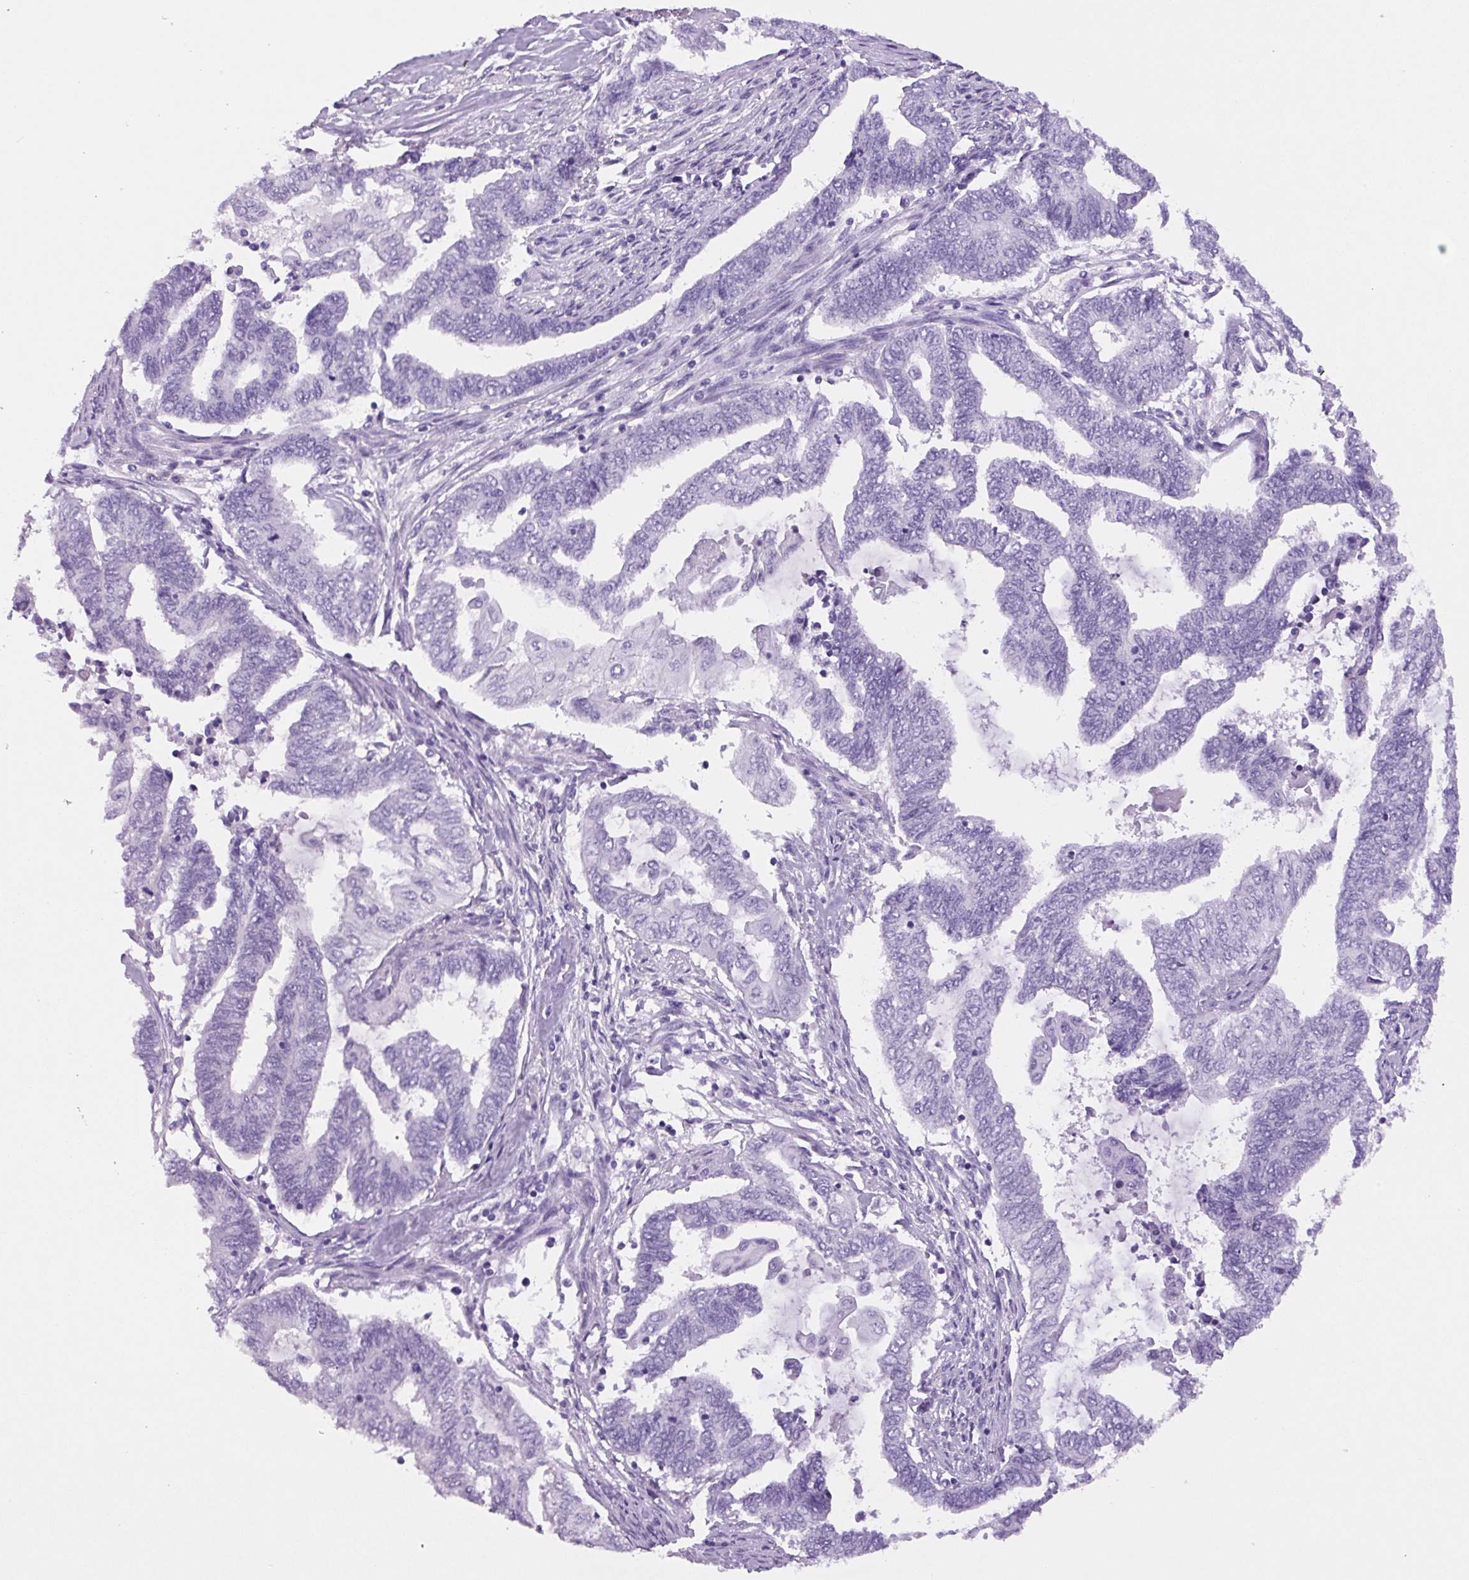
{"staining": {"intensity": "negative", "quantity": "none", "location": "none"}, "tissue": "endometrial cancer", "cell_type": "Tumor cells", "image_type": "cancer", "snomed": [{"axis": "morphology", "description": "Adenocarcinoma, NOS"}, {"axis": "topography", "description": "Uterus"}, {"axis": "topography", "description": "Endometrium"}], "caption": "Immunohistochemical staining of human endometrial cancer (adenocarcinoma) reveals no significant positivity in tumor cells.", "gene": "PRRT1", "patient": {"sex": "female", "age": 70}}